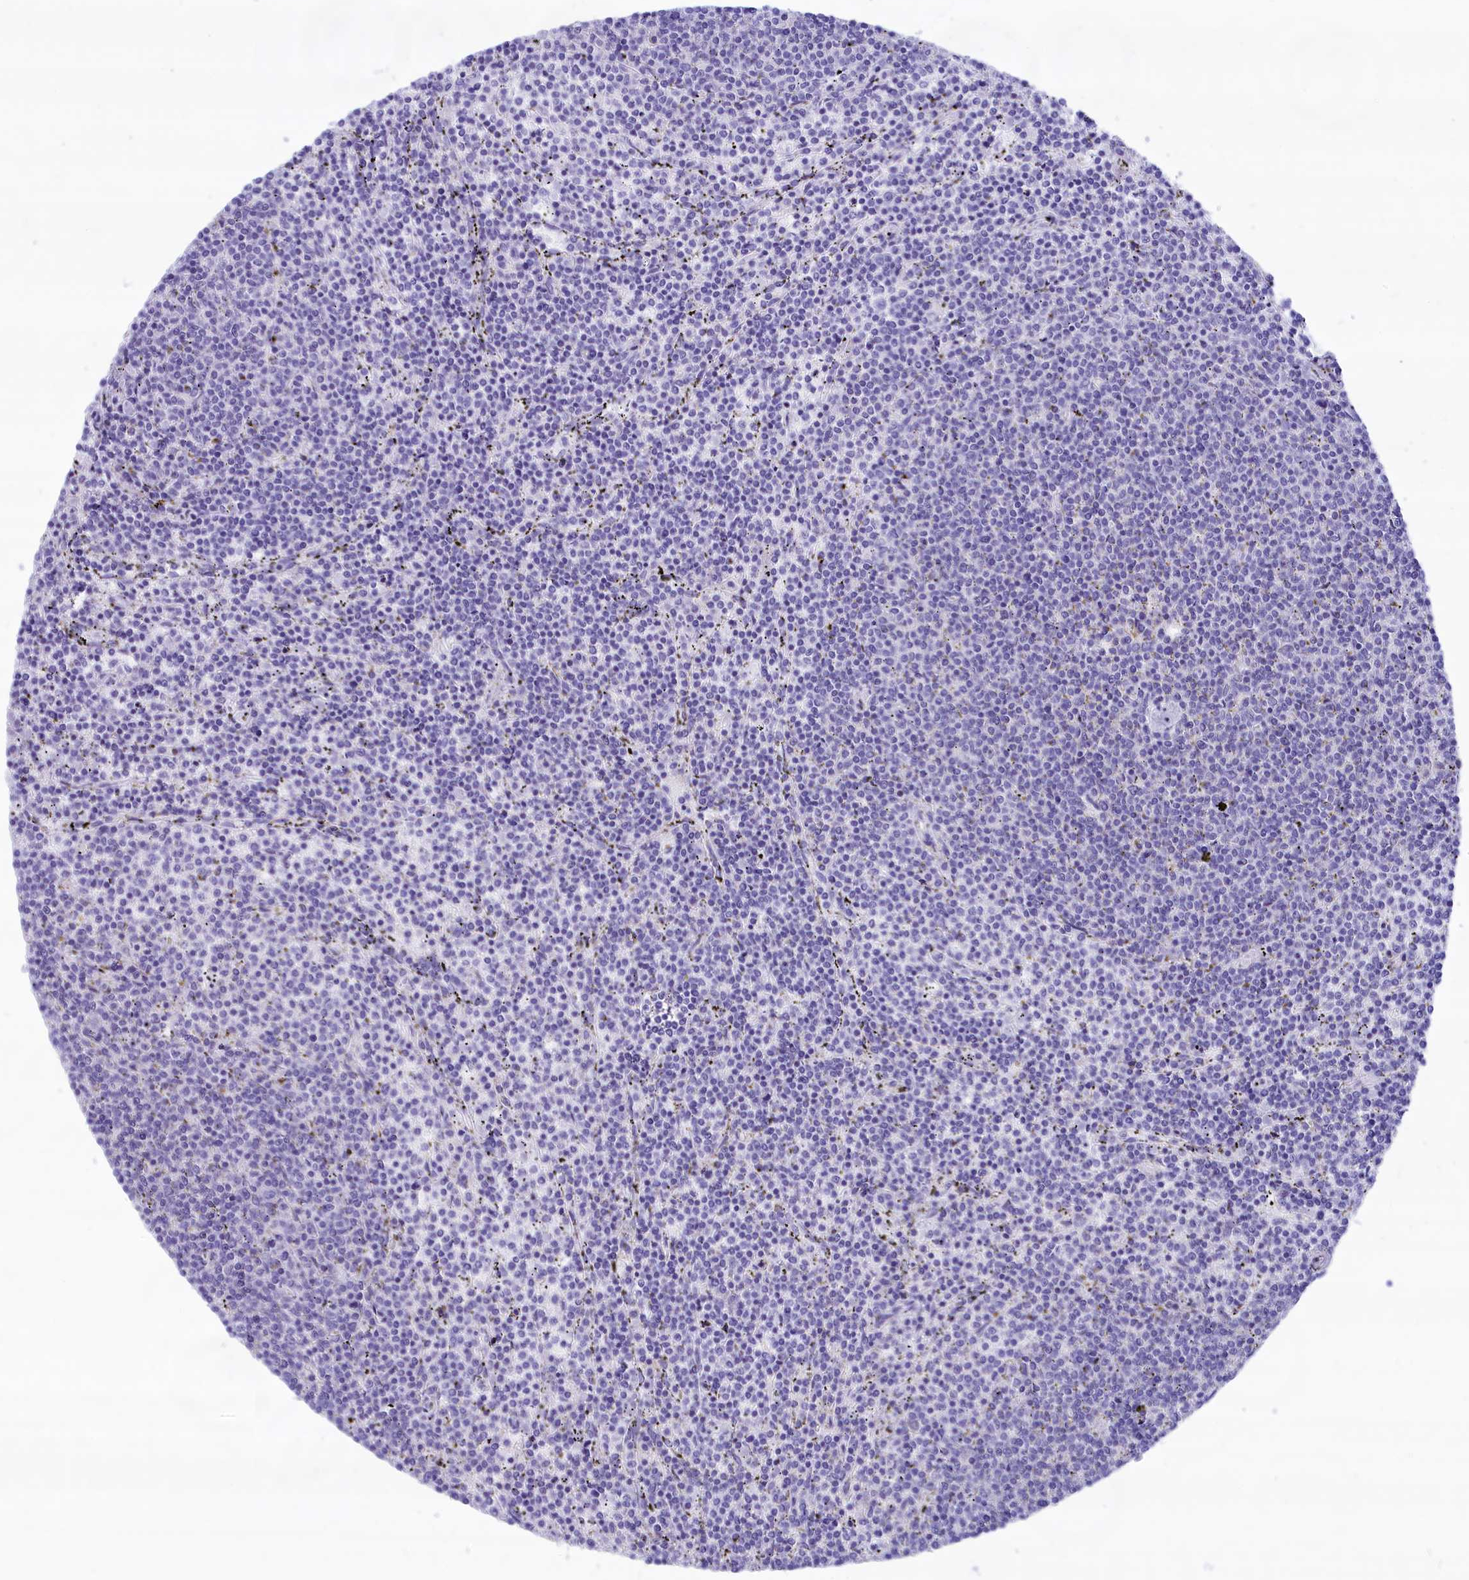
{"staining": {"intensity": "negative", "quantity": "none", "location": "none"}, "tissue": "lymphoma", "cell_type": "Tumor cells", "image_type": "cancer", "snomed": [{"axis": "morphology", "description": "Malignant lymphoma, non-Hodgkin's type, Low grade"}, {"axis": "topography", "description": "Spleen"}], "caption": "Malignant lymphoma, non-Hodgkin's type (low-grade) was stained to show a protein in brown. There is no significant staining in tumor cells. (DAB immunohistochemistry (IHC) visualized using brightfield microscopy, high magnification).", "gene": "GLYATL1", "patient": {"sex": "female", "age": 50}}